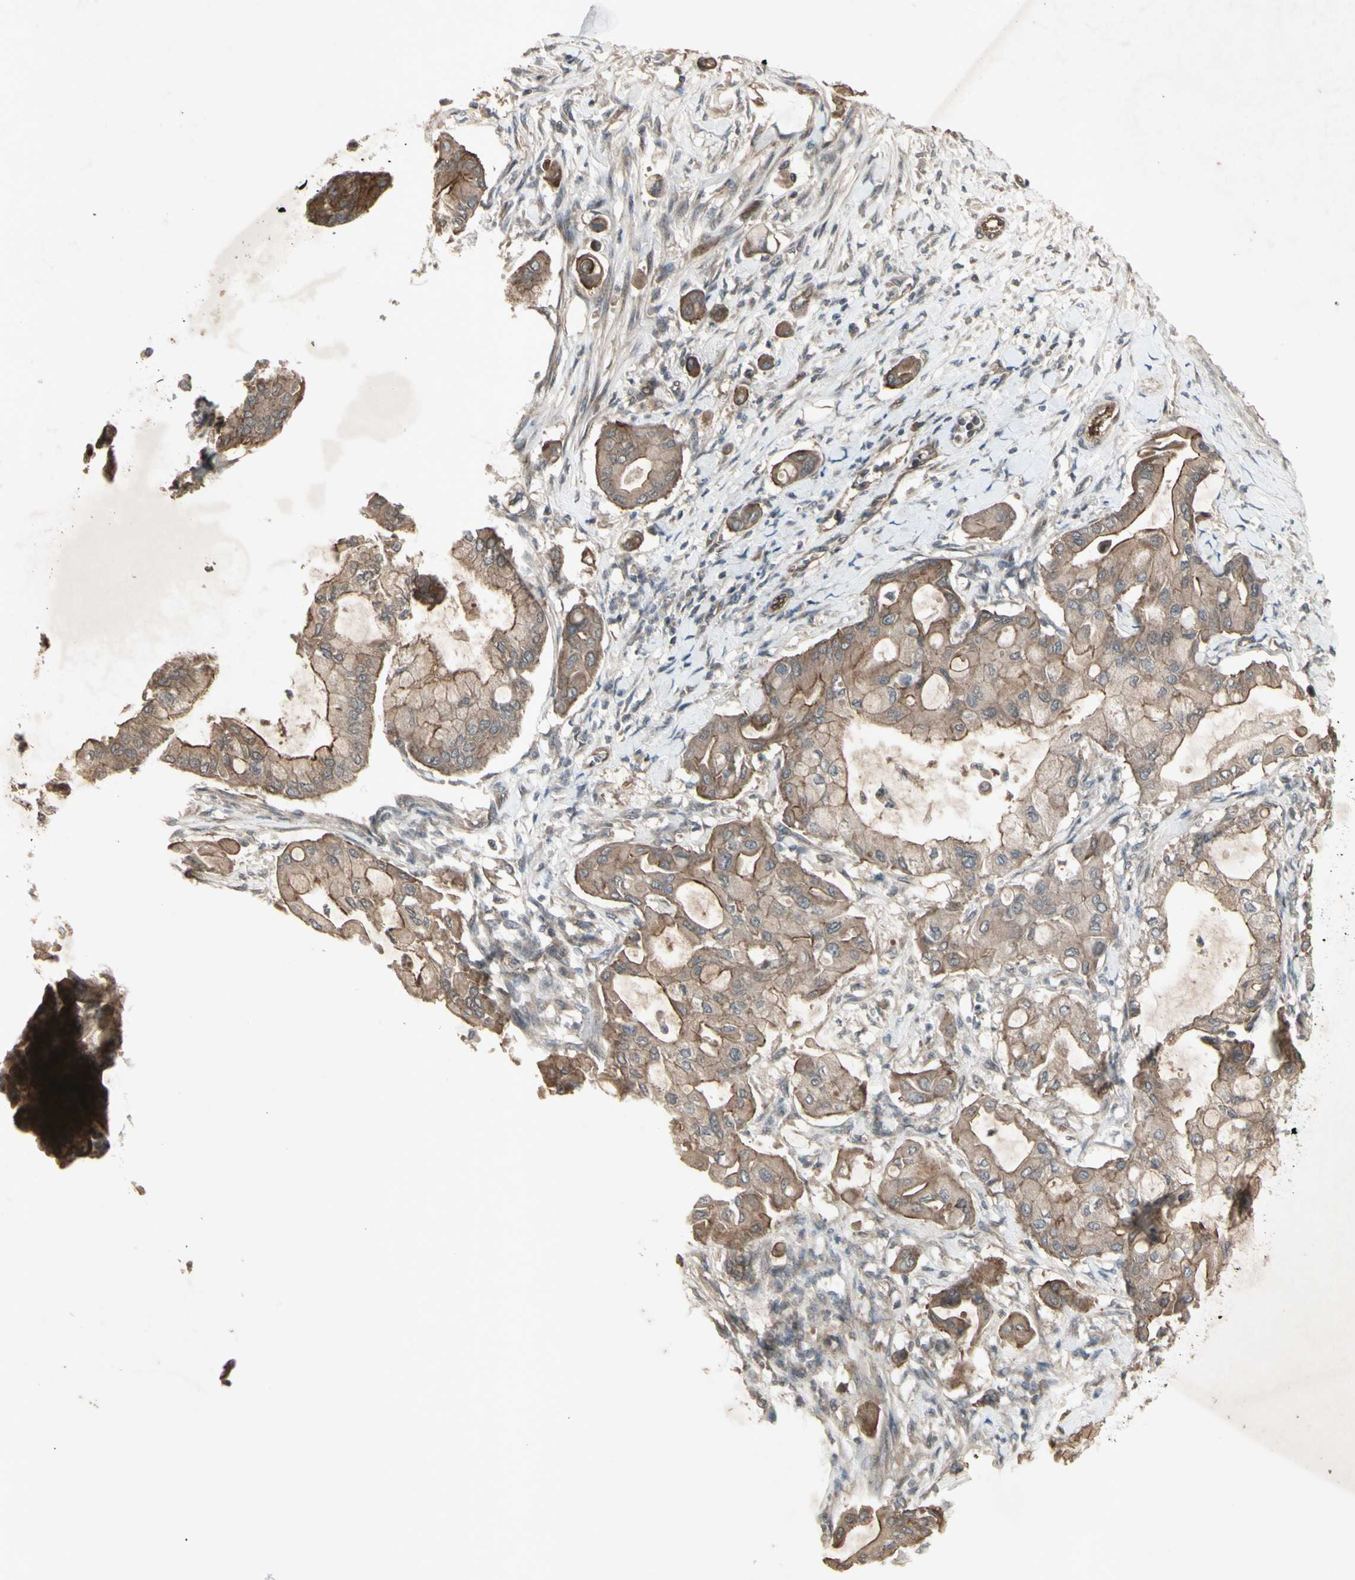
{"staining": {"intensity": "moderate", "quantity": ">75%", "location": "cytoplasmic/membranous"}, "tissue": "pancreatic cancer", "cell_type": "Tumor cells", "image_type": "cancer", "snomed": [{"axis": "morphology", "description": "Adenocarcinoma, NOS"}, {"axis": "morphology", "description": "Adenocarcinoma, metastatic, NOS"}, {"axis": "topography", "description": "Lymph node"}, {"axis": "topography", "description": "Pancreas"}, {"axis": "topography", "description": "Duodenum"}], "caption": "IHC (DAB) staining of adenocarcinoma (pancreatic) shows moderate cytoplasmic/membranous protein positivity in approximately >75% of tumor cells.", "gene": "JAG1", "patient": {"sex": "female", "age": 64}}